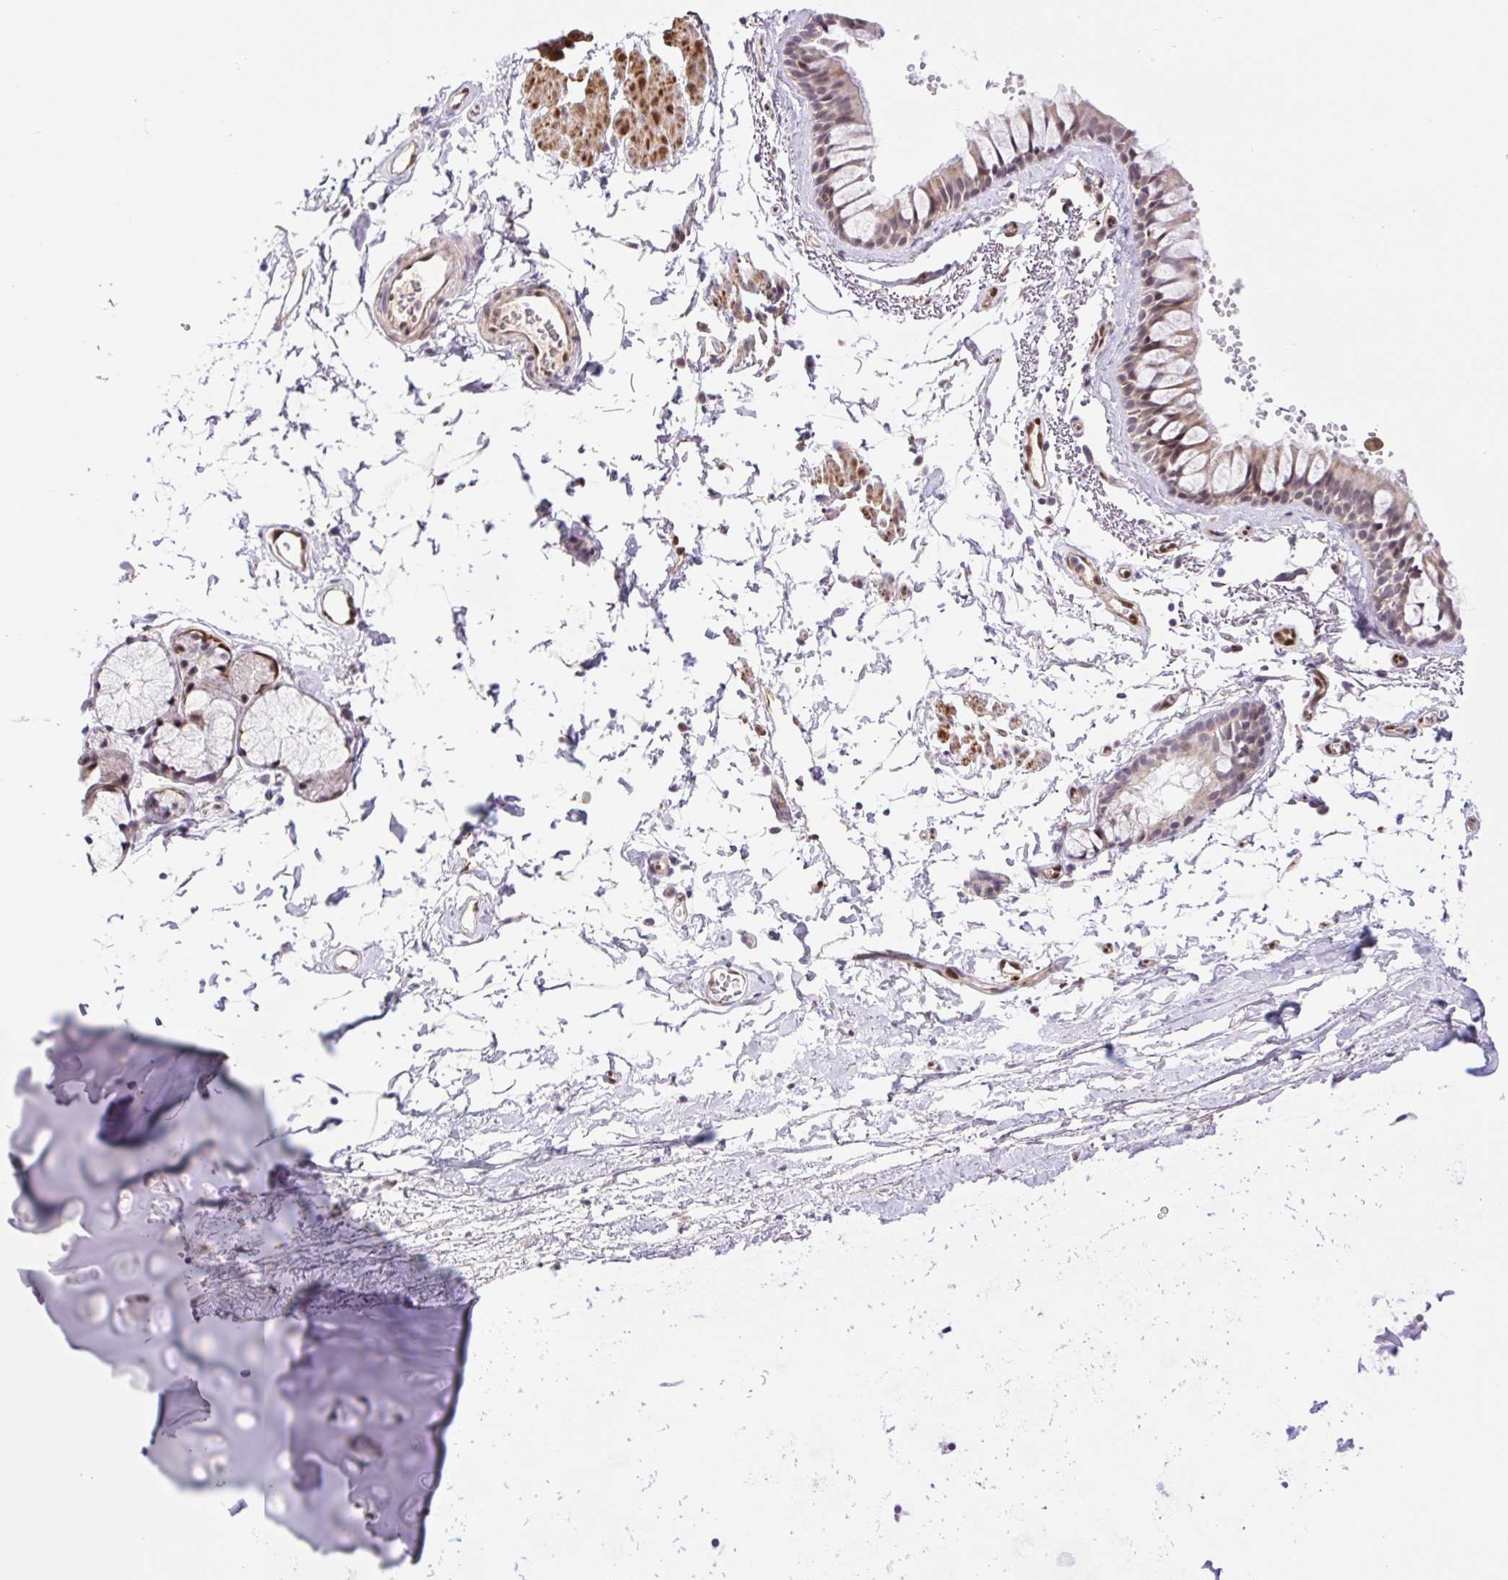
{"staining": {"intensity": "moderate", "quantity": "25%-75%", "location": "cytoplasmic/membranous,nuclear"}, "tissue": "bronchus", "cell_type": "Respiratory epithelial cells", "image_type": "normal", "snomed": [{"axis": "morphology", "description": "Normal tissue, NOS"}, {"axis": "topography", "description": "Cartilage tissue"}, {"axis": "topography", "description": "Bronchus"}, {"axis": "topography", "description": "Peripheral nerve tissue"}], "caption": "Protein analysis of normal bronchus shows moderate cytoplasmic/membranous,nuclear expression in approximately 25%-75% of respiratory epithelial cells.", "gene": "ERG", "patient": {"sex": "female", "age": 59}}